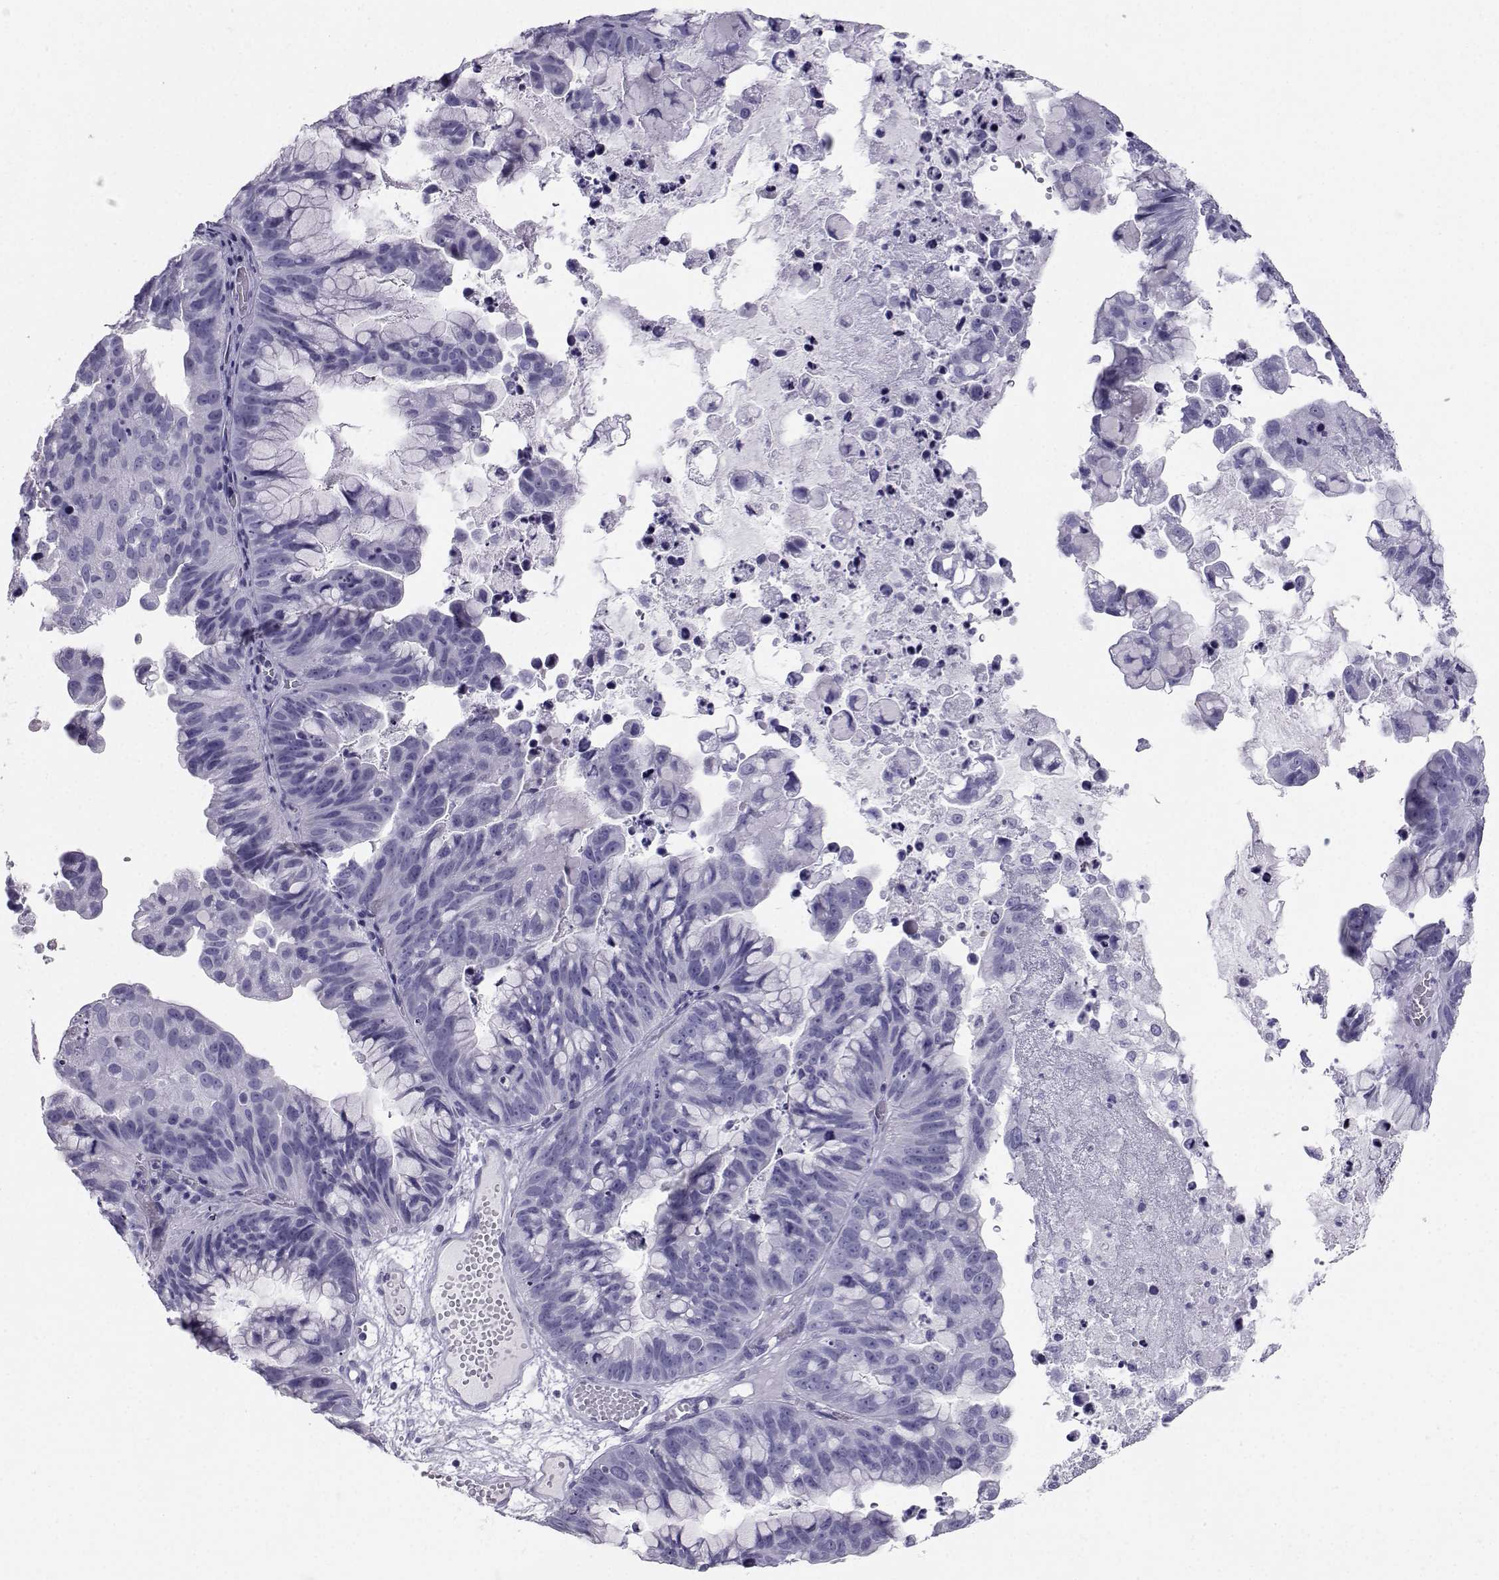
{"staining": {"intensity": "negative", "quantity": "none", "location": "none"}, "tissue": "ovarian cancer", "cell_type": "Tumor cells", "image_type": "cancer", "snomed": [{"axis": "morphology", "description": "Cystadenocarcinoma, mucinous, NOS"}, {"axis": "topography", "description": "Ovary"}], "caption": "The micrograph displays no staining of tumor cells in ovarian mucinous cystadenocarcinoma.", "gene": "SST", "patient": {"sex": "female", "age": 76}}